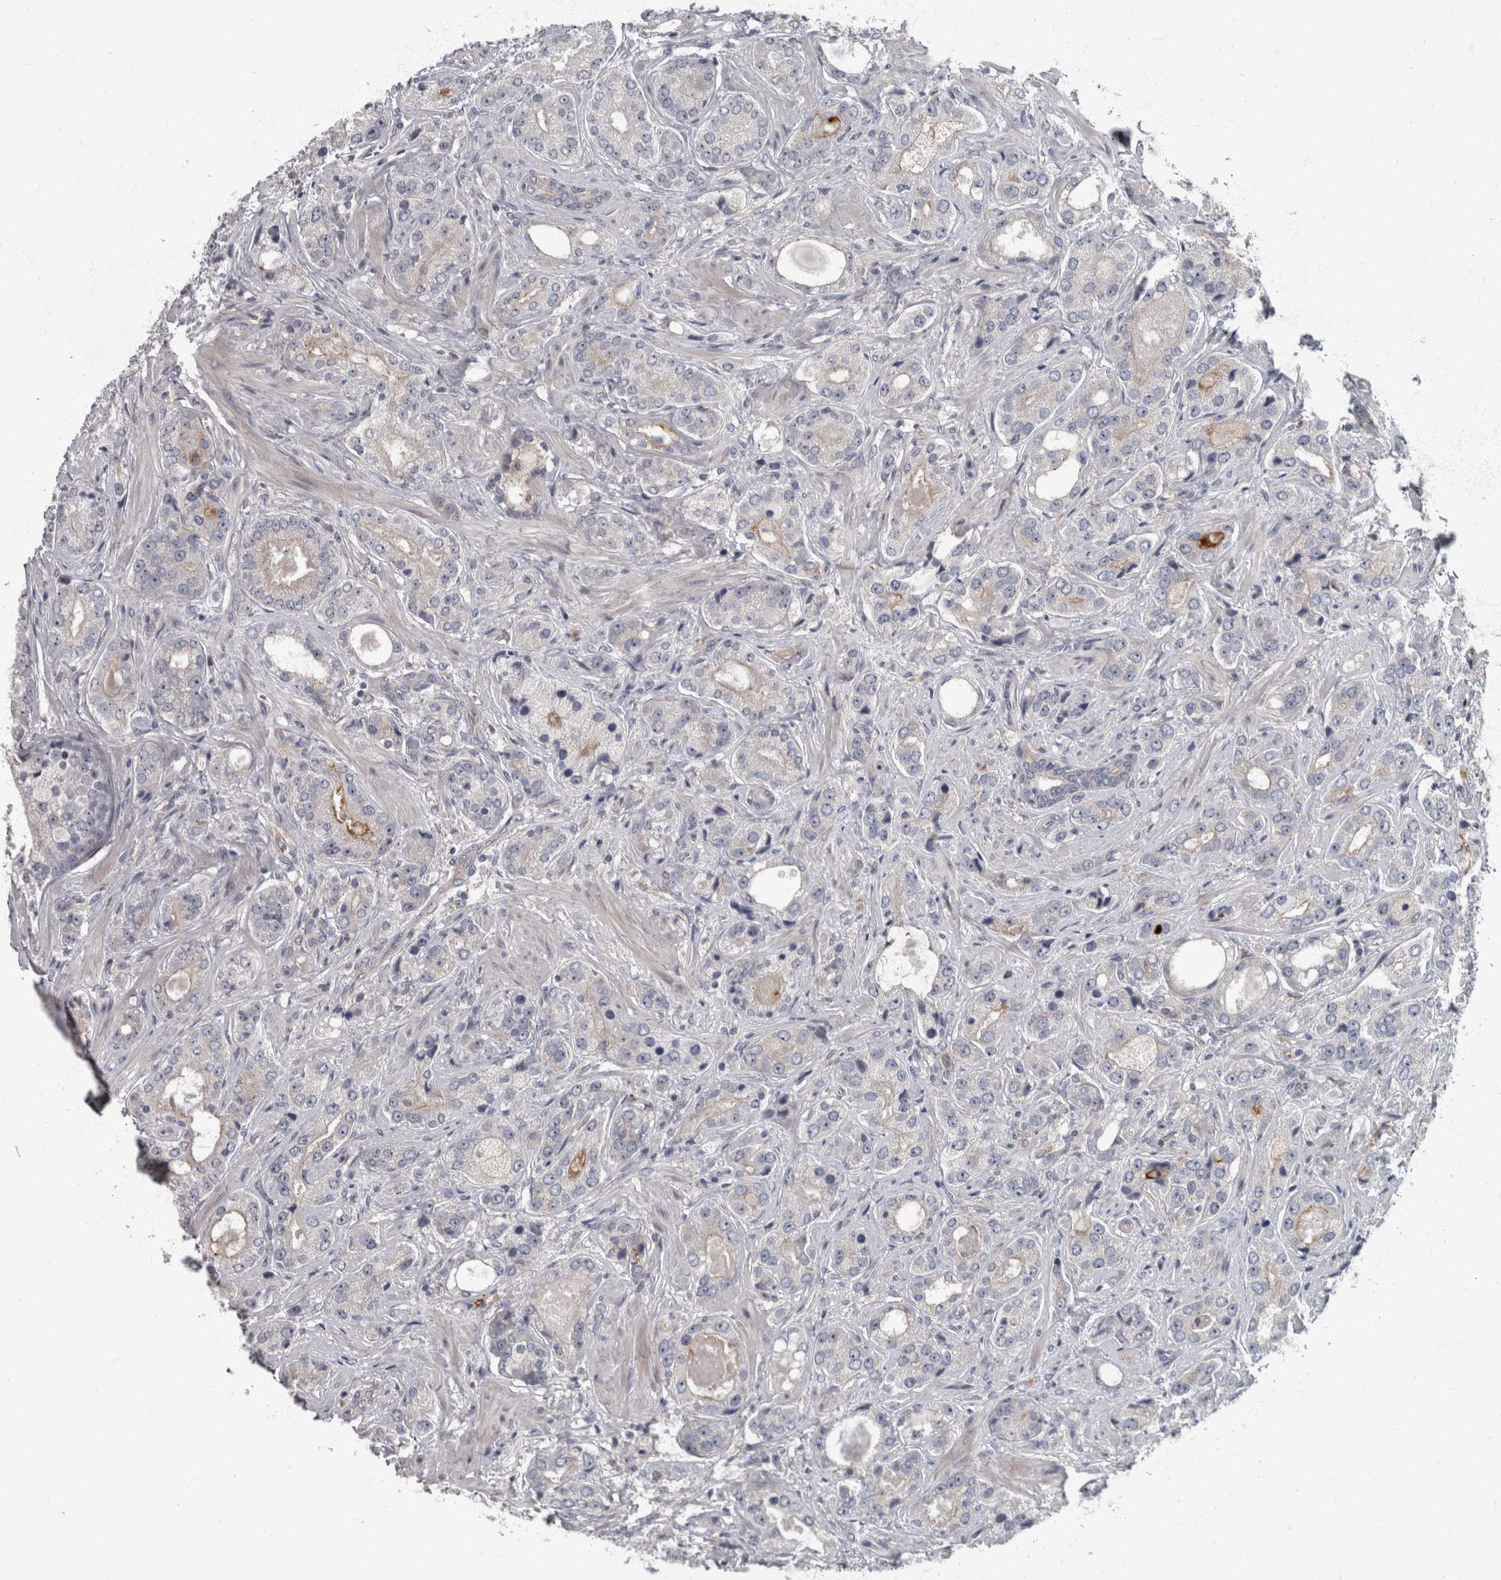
{"staining": {"intensity": "moderate", "quantity": "<25%", "location": "cytoplasmic/membranous"}, "tissue": "prostate cancer", "cell_type": "Tumor cells", "image_type": "cancer", "snomed": [{"axis": "morphology", "description": "Normal tissue, NOS"}, {"axis": "morphology", "description": "Adenocarcinoma, High grade"}, {"axis": "topography", "description": "Prostate"}, {"axis": "topography", "description": "Peripheral nerve tissue"}], "caption": "Protein expression analysis of adenocarcinoma (high-grade) (prostate) demonstrates moderate cytoplasmic/membranous expression in about <25% of tumor cells.", "gene": "CDC42BPG", "patient": {"sex": "male", "age": 59}}